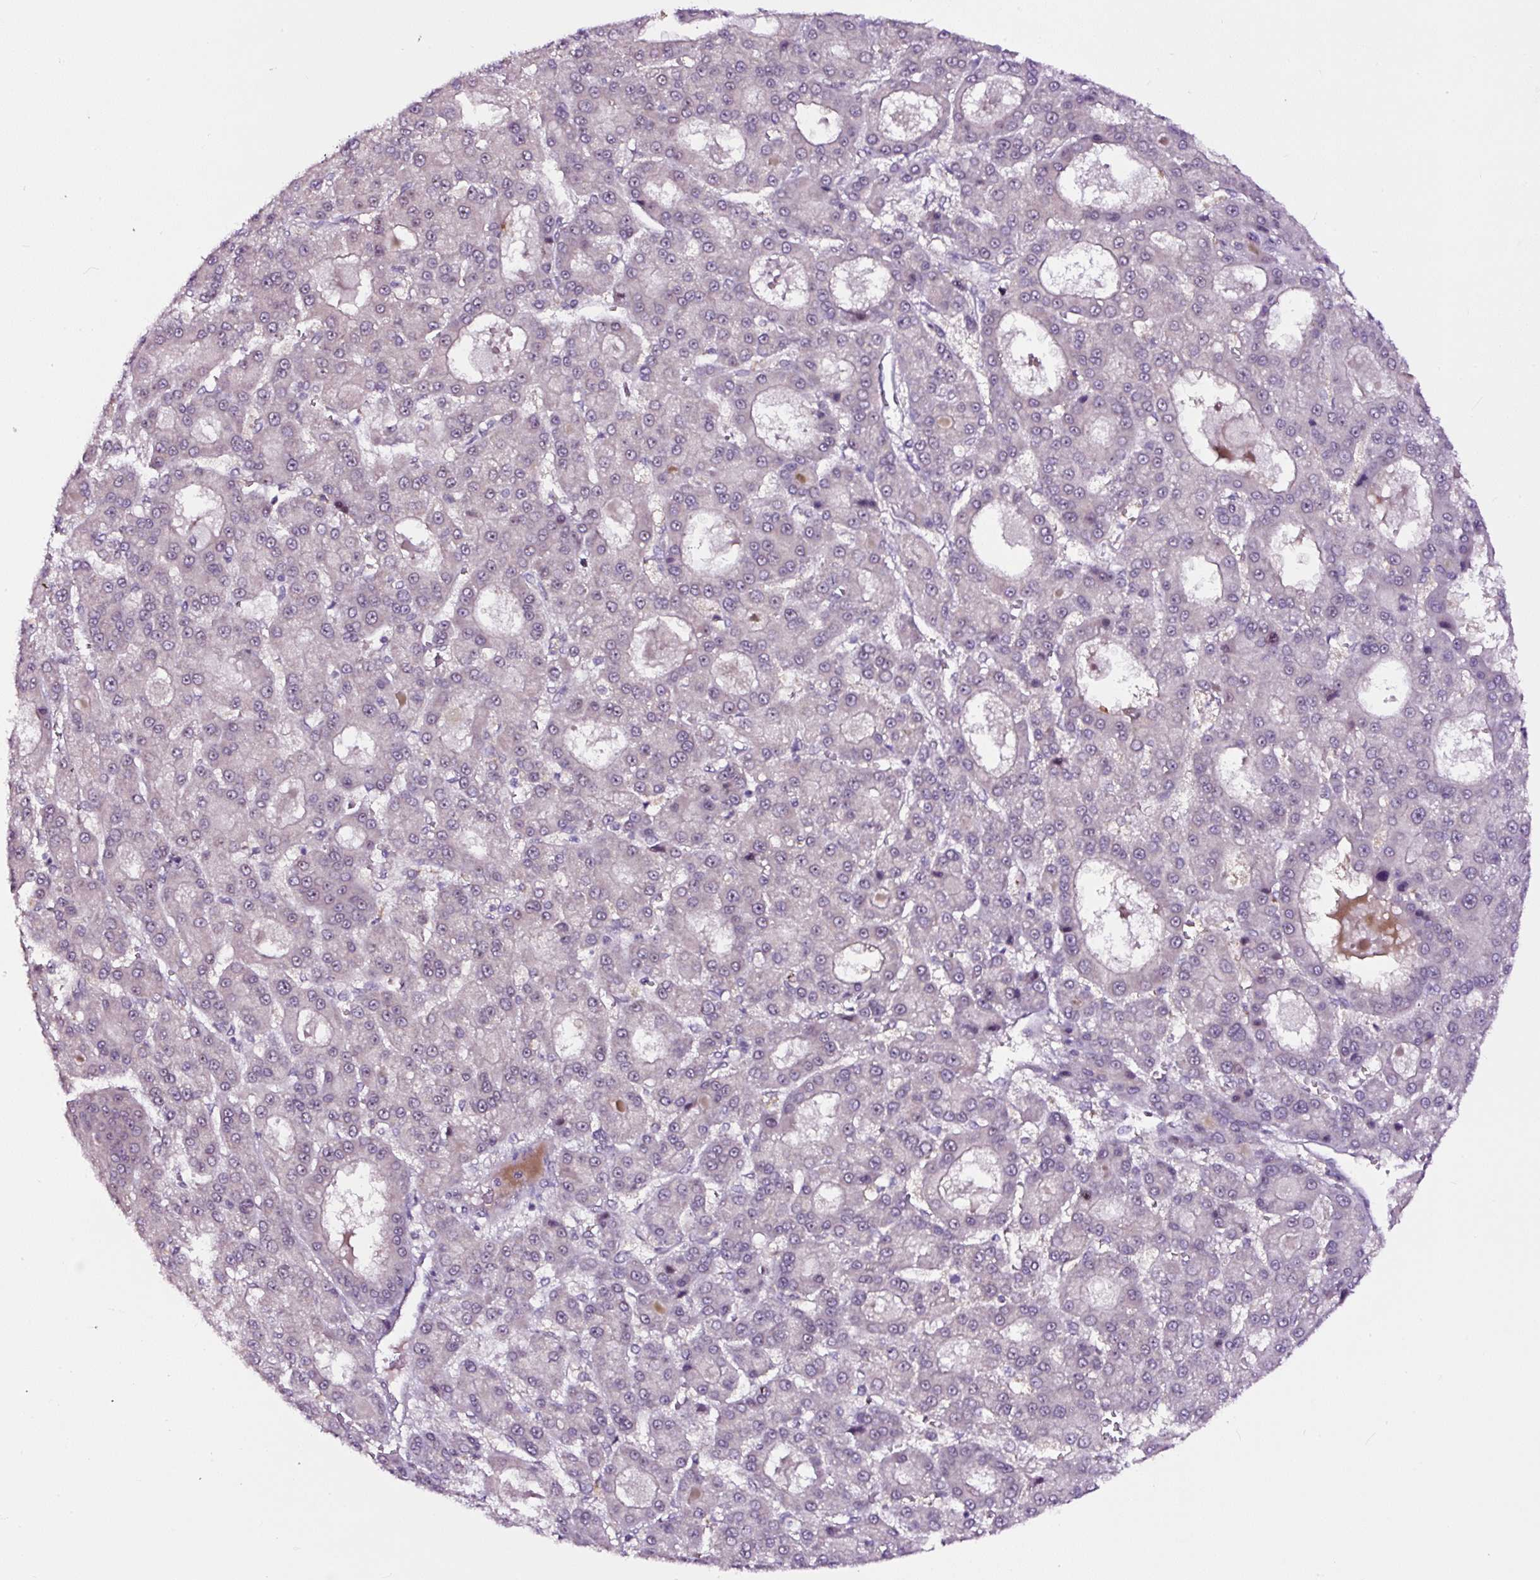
{"staining": {"intensity": "negative", "quantity": "none", "location": "none"}, "tissue": "liver cancer", "cell_type": "Tumor cells", "image_type": "cancer", "snomed": [{"axis": "morphology", "description": "Carcinoma, Hepatocellular, NOS"}, {"axis": "topography", "description": "Liver"}], "caption": "Human liver cancer stained for a protein using IHC exhibits no expression in tumor cells.", "gene": "NOM1", "patient": {"sex": "male", "age": 70}}